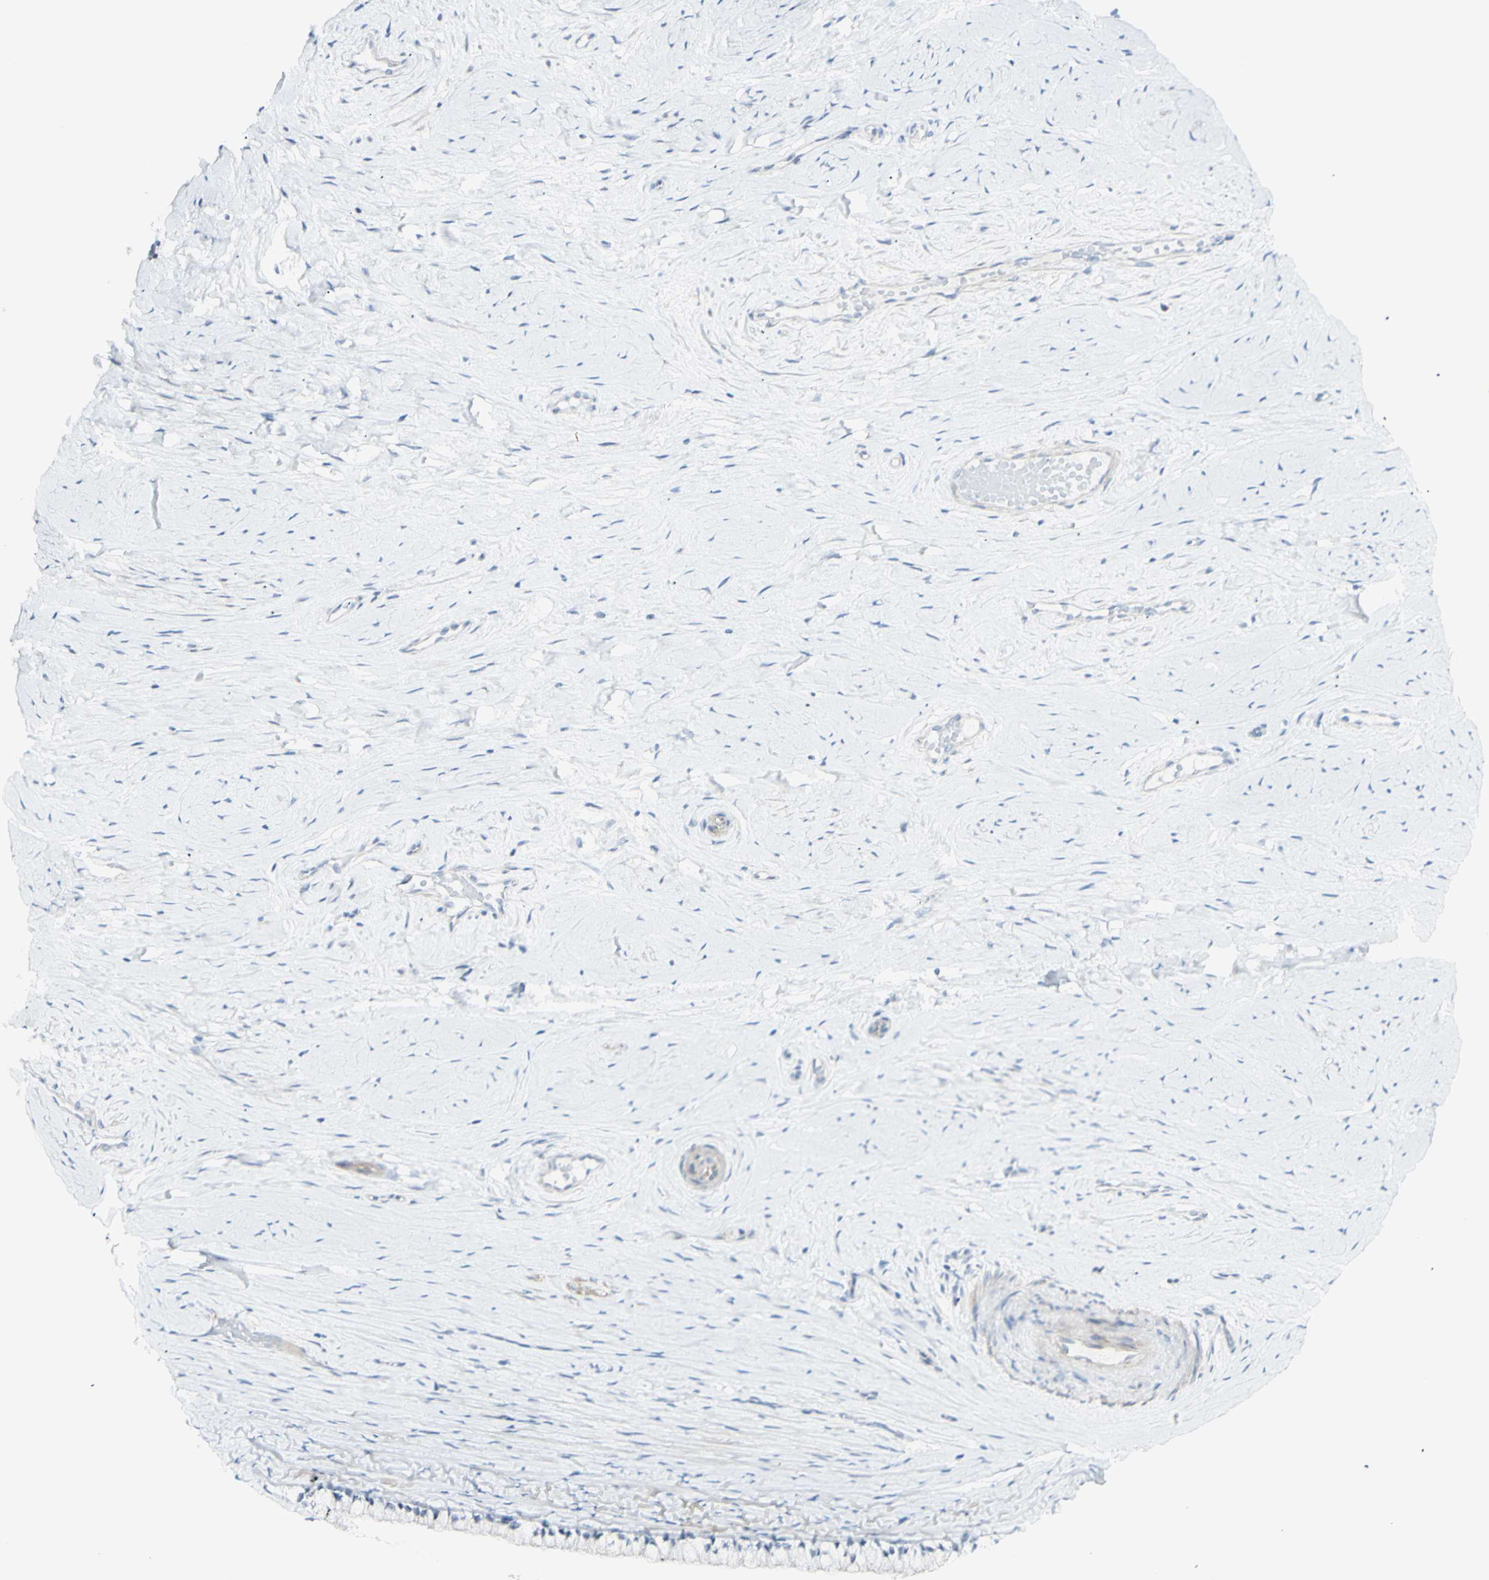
{"staining": {"intensity": "negative", "quantity": "none", "location": "none"}, "tissue": "cervix", "cell_type": "Glandular cells", "image_type": "normal", "snomed": [{"axis": "morphology", "description": "Normal tissue, NOS"}, {"axis": "topography", "description": "Cervix"}], "caption": "Immunohistochemistry (IHC) of unremarkable cervix displays no expression in glandular cells. (DAB immunohistochemistry, high magnification).", "gene": "NDST4", "patient": {"sex": "female", "age": 39}}